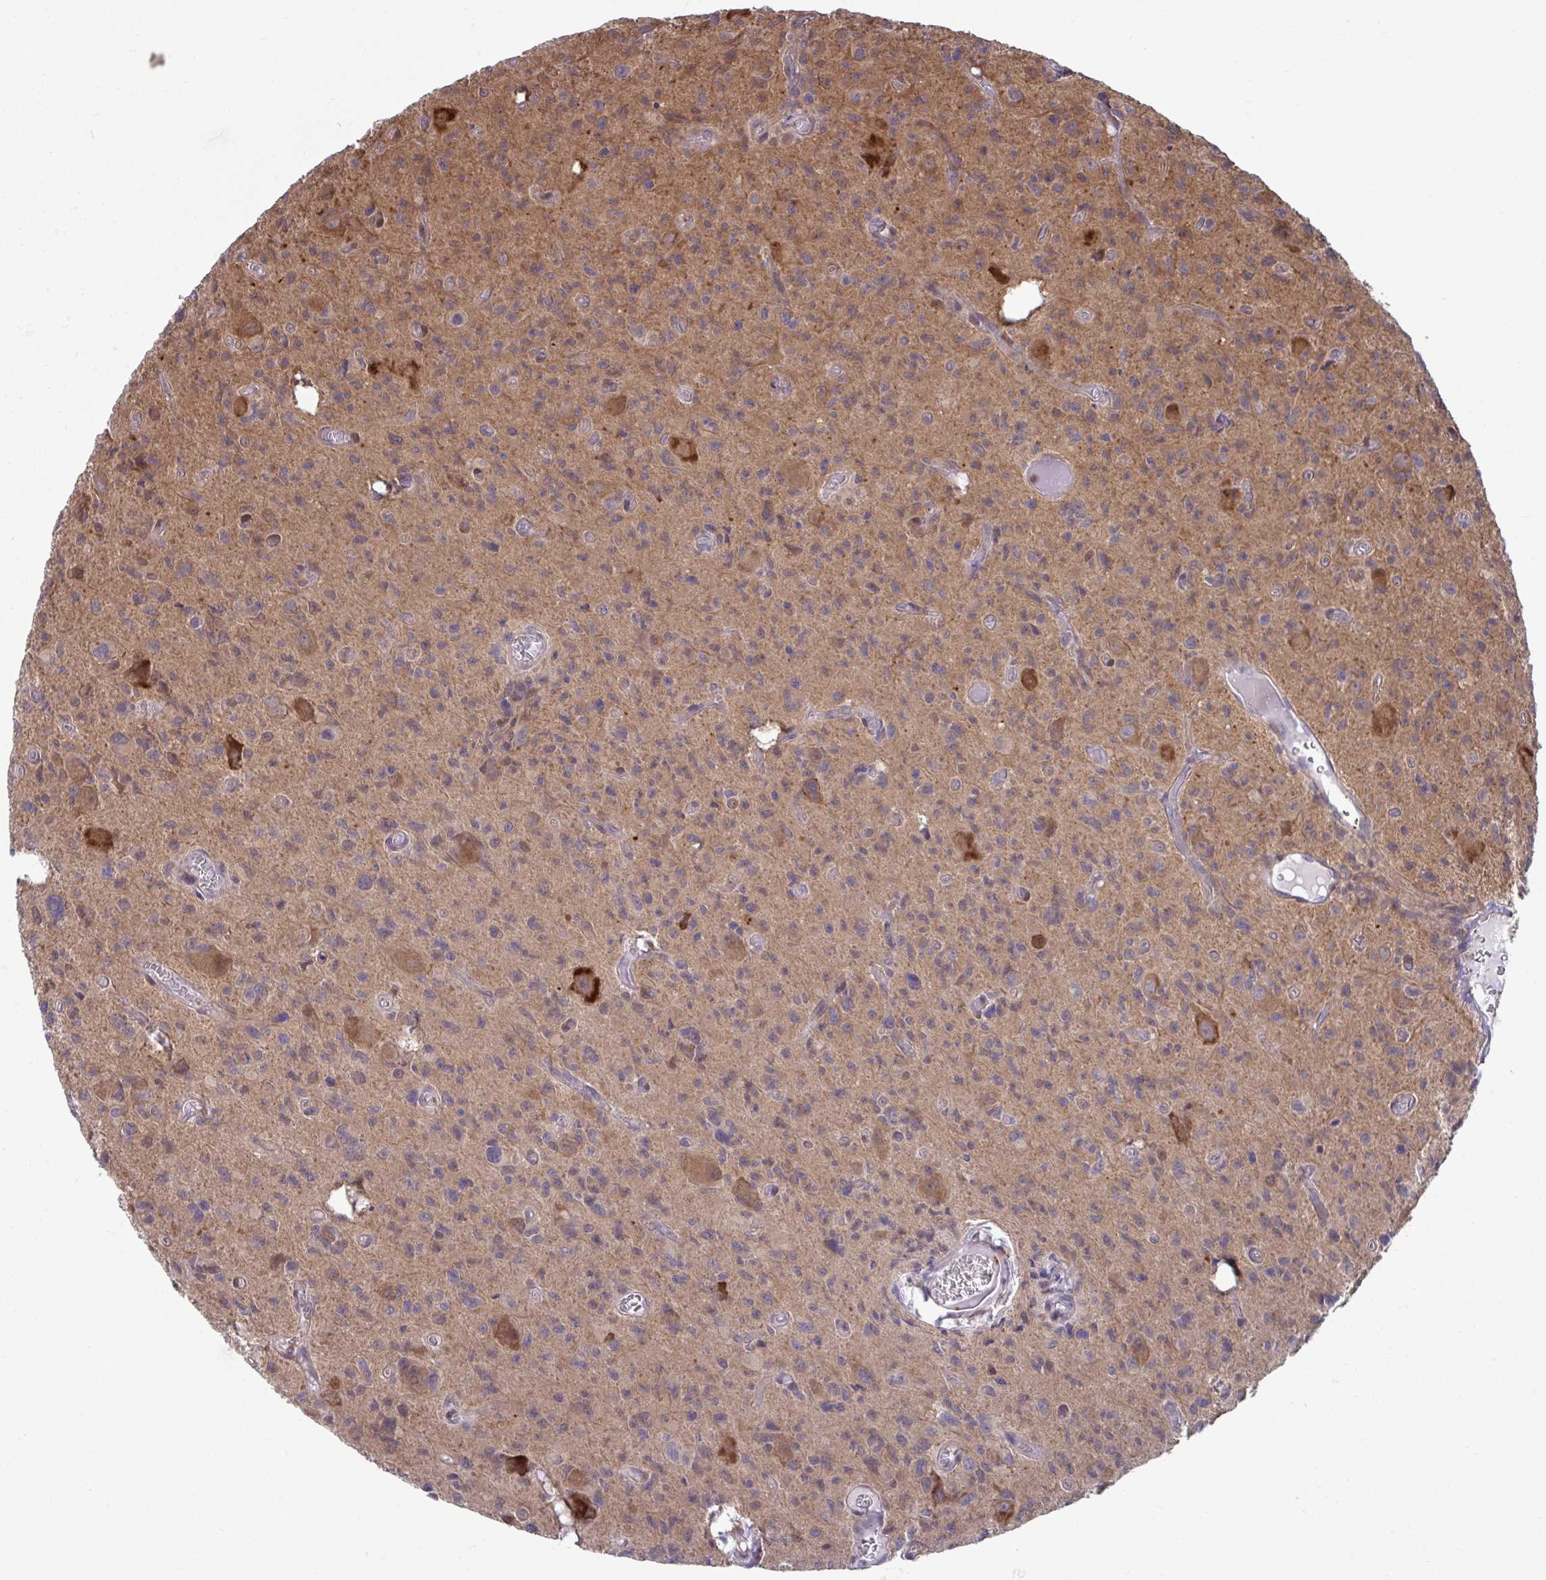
{"staining": {"intensity": "moderate", "quantity": ">75%", "location": "cytoplasmic/membranous"}, "tissue": "glioma", "cell_type": "Tumor cells", "image_type": "cancer", "snomed": [{"axis": "morphology", "description": "Glioma, malignant, High grade"}, {"axis": "topography", "description": "Brain"}], "caption": "Brown immunohistochemical staining in malignant high-grade glioma shows moderate cytoplasmic/membranous staining in about >75% of tumor cells. The protein is shown in brown color, while the nuclei are stained blue.", "gene": "PCDHB7", "patient": {"sex": "male", "age": 76}}